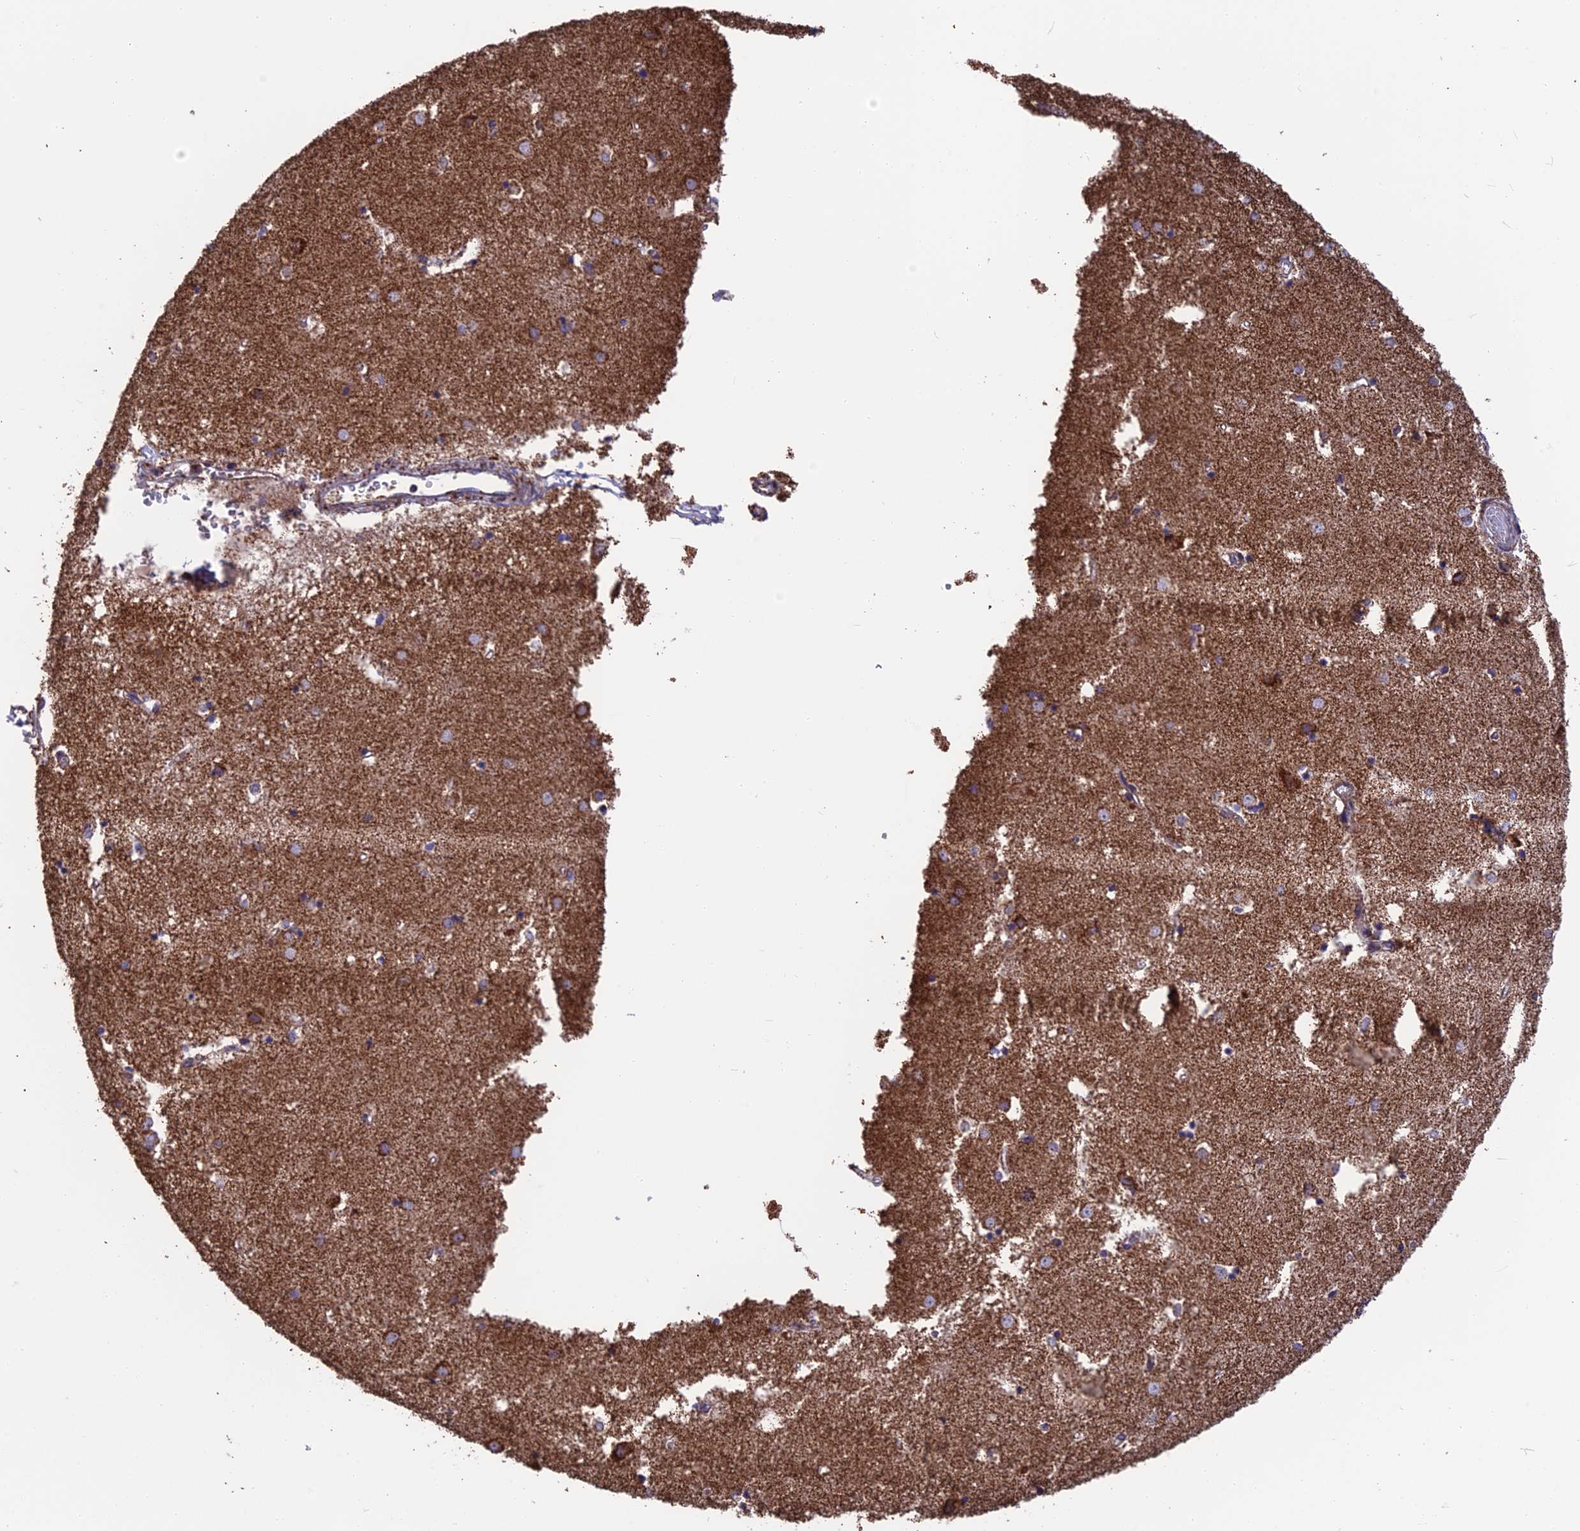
{"staining": {"intensity": "strong", "quantity": "<25%", "location": "cytoplasmic/membranous"}, "tissue": "caudate", "cell_type": "Glial cells", "image_type": "normal", "snomed": [{"axis": "morphology", "description": "Normal tissue, NOS"}, {"axis": "topography", "description": "Lateral ventricle wall"}], "caption": "High-power microscopy captured an immunohistochemistry (IHC) photomicrograph of normal caudate, revealing strong cytoplasmic/membranous staining in about <25% of glial cells.", "gene": "CS", "patient": {"sex": "male", "age": 45}}